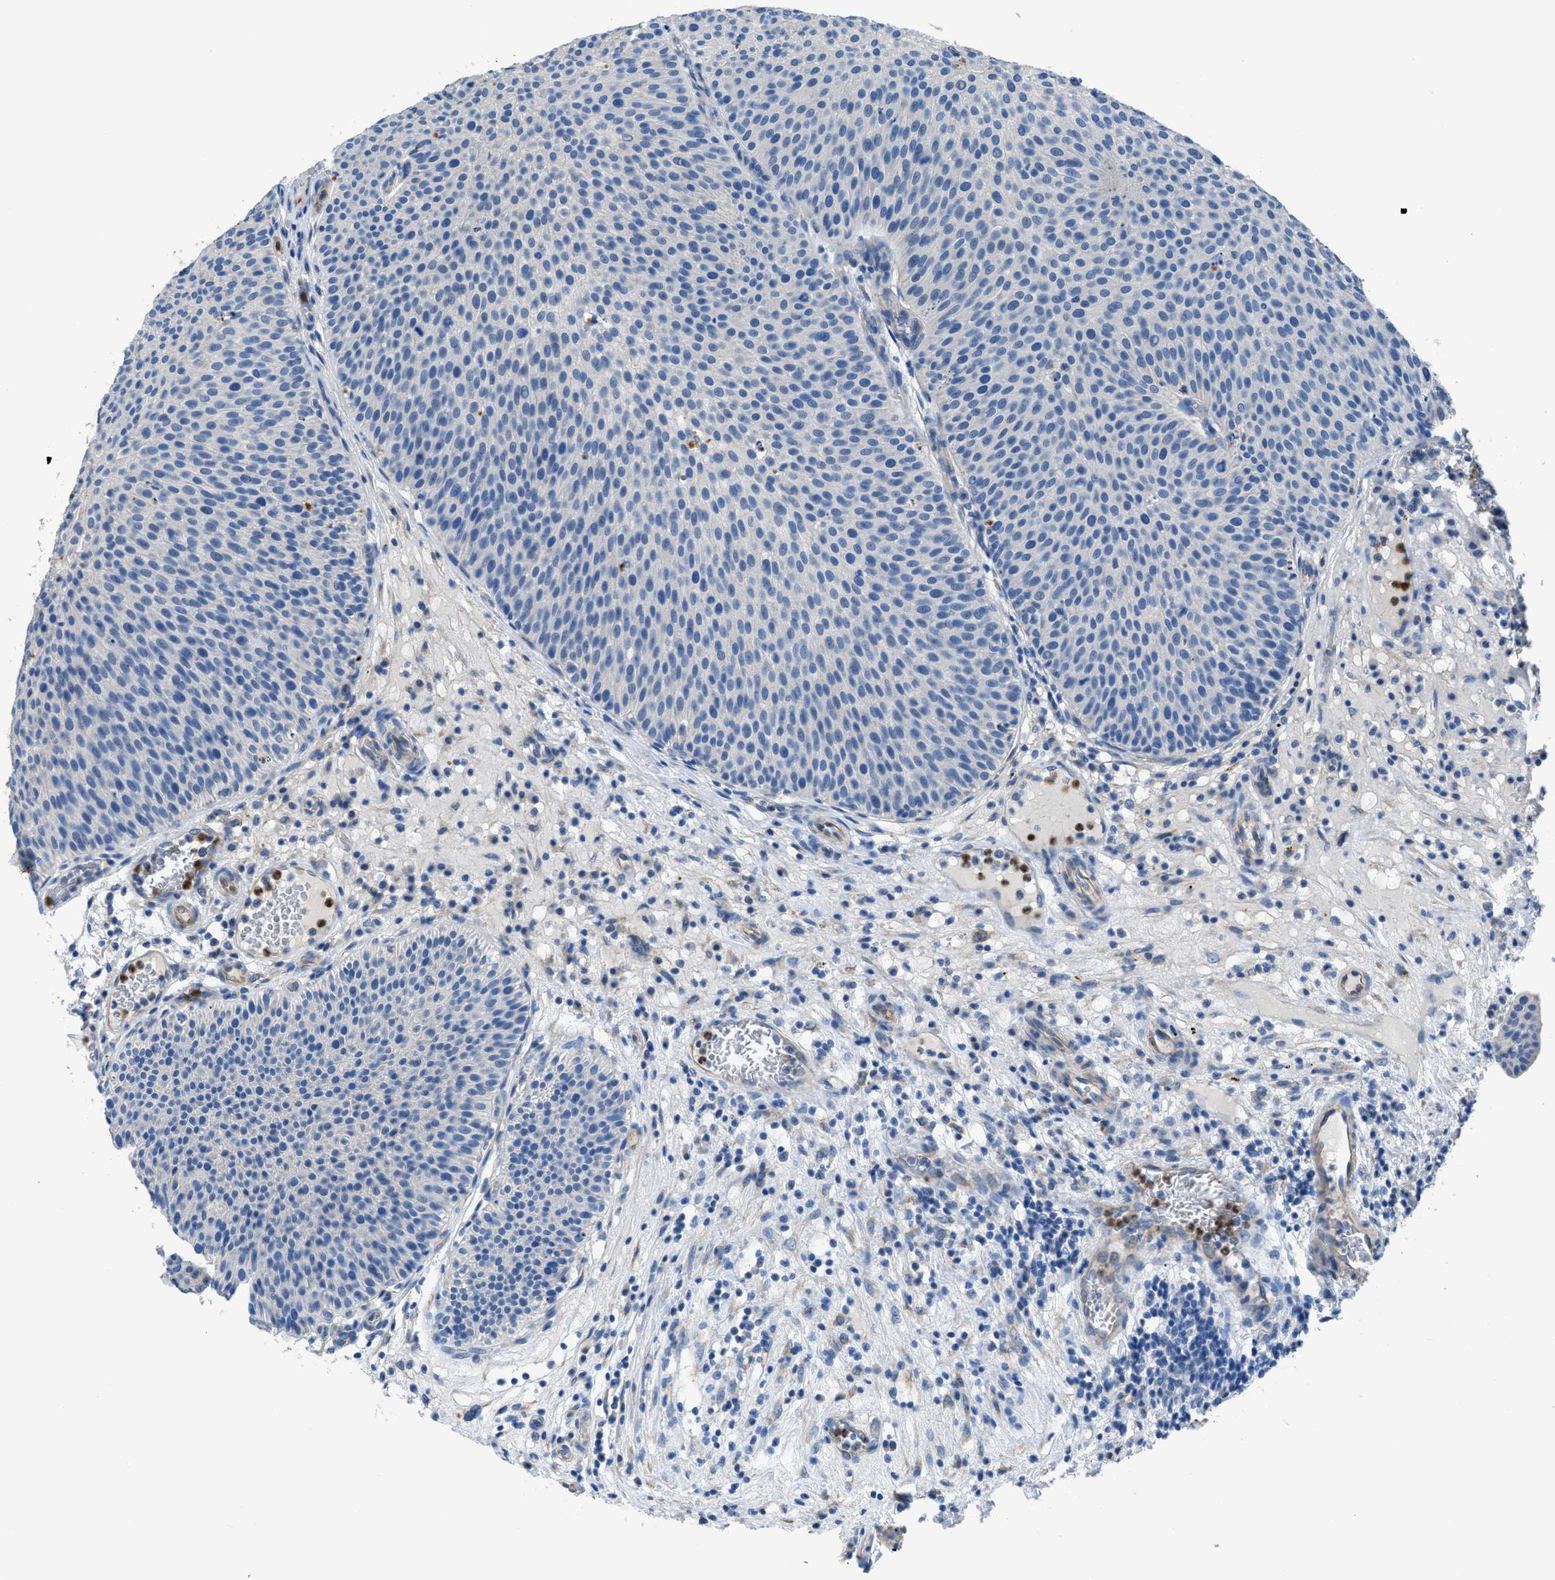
{"staining": {"intensity": "negative", "quantity": "none", "location": "none"}, "tissue": "urothelial cancer", "cell_type": "Tumor cells", "image_type": "cancer", "snomed": [{"axis": "morphology", "description": "Urothelial carcinoma, Low grade"}, {"axis": "topography", "description": "Smooth muscle"}, {"axis": "topography", "description": "Urinary bladder"}], "caption": "An IHC image of urothelial cancer is shown. There is no staining in tumor cells of urothelial cancer. (DAB IHC with hematoxylin counter stain).", "gene": "ITPR1", "patient": {"sex": "male", "age": 60}}